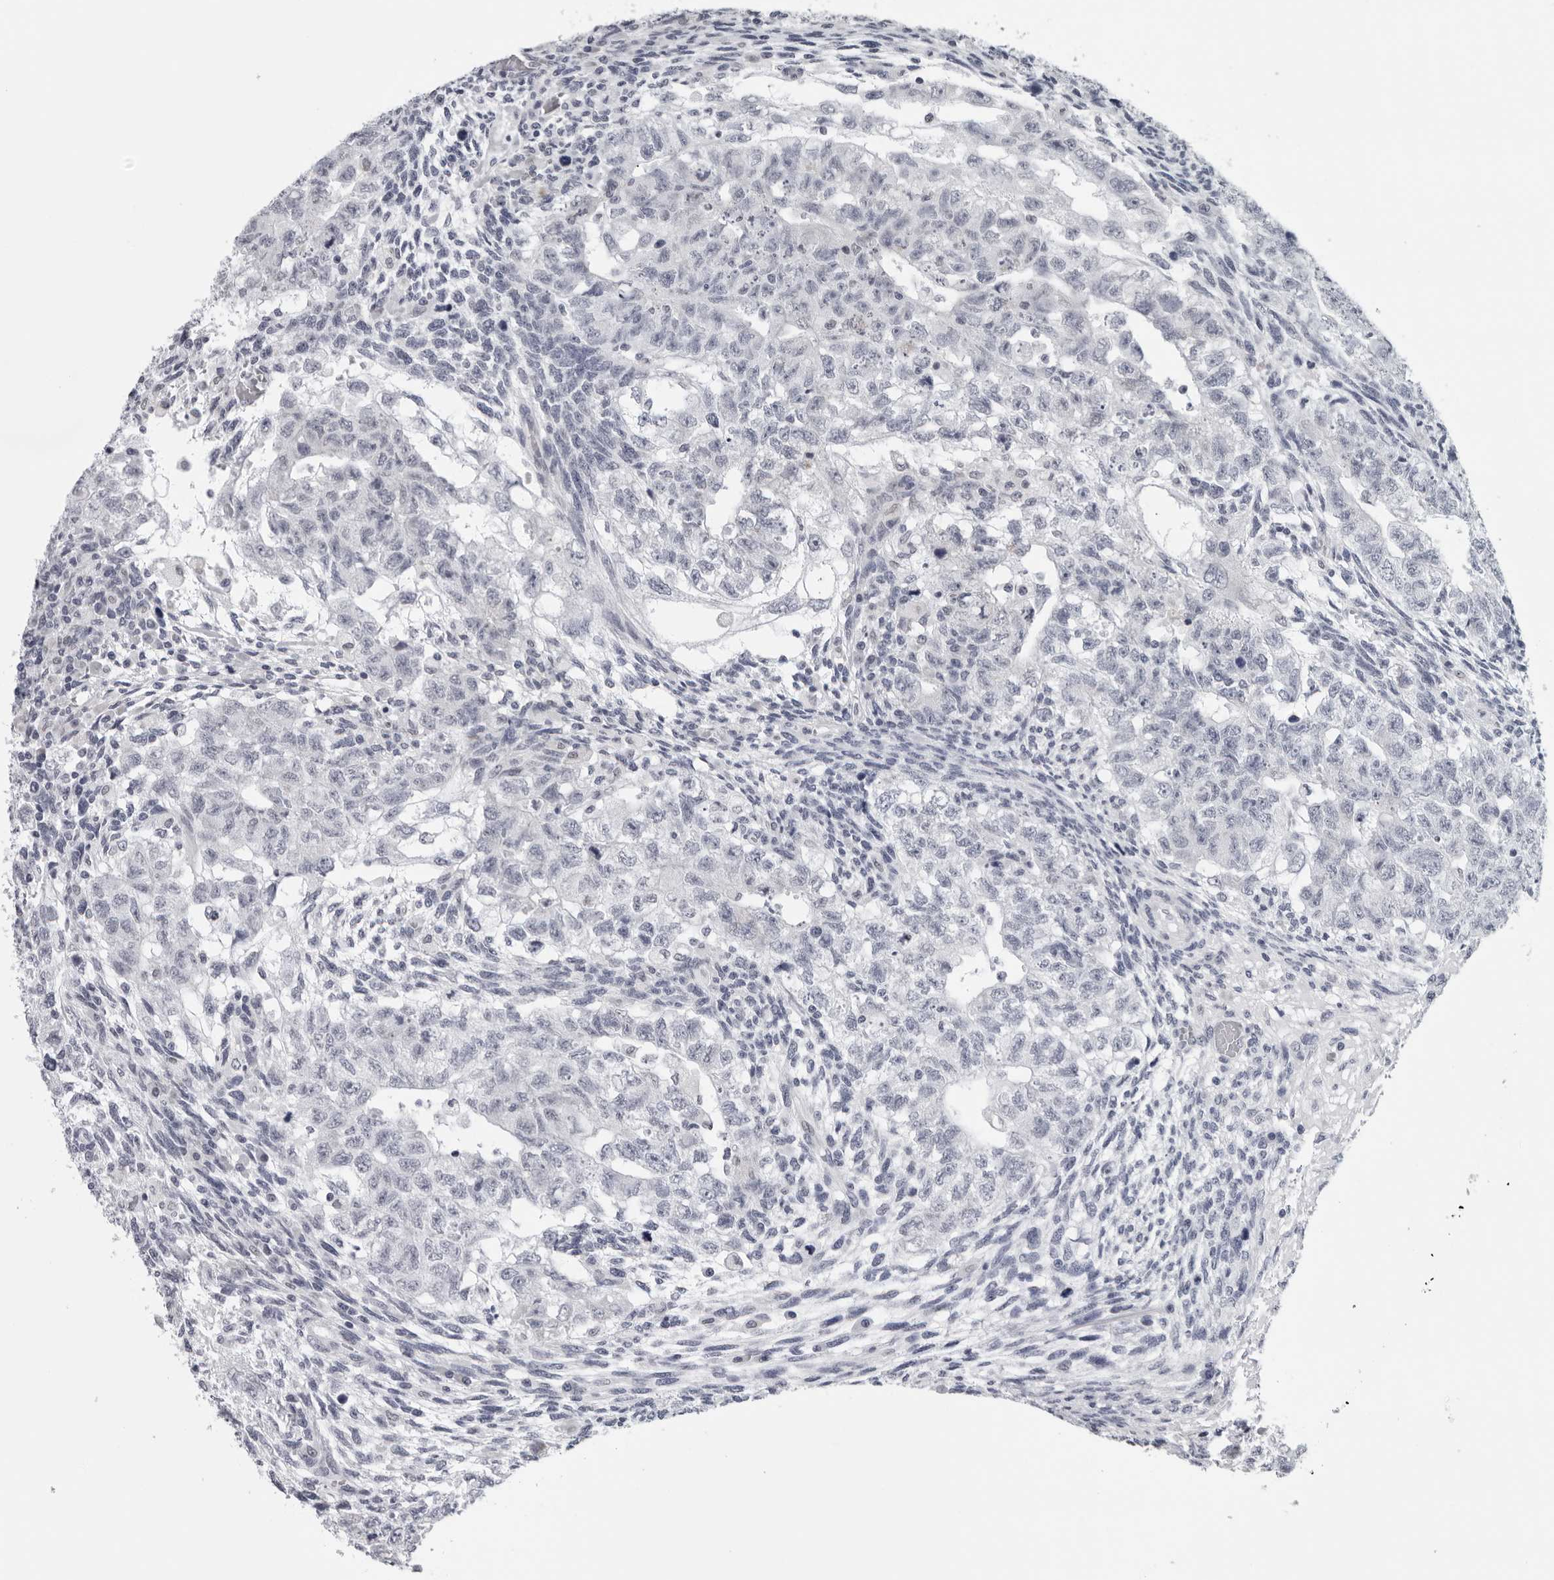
{"staining": {"intensity": "negative", "quantity": "none", "location": "none"}, "tissue": "testis cancer", "cell_type": "Tumor cells", "image_type": "cancer", "snomed": [{"axis": "morphology", "description": "Normal tissue, NOS"}, {"axis": "morphology", "description": "Carcinoma, Embryonal, NOS"}, {"axis": "topography", "description": "Testis"}], "caption": "An immunohistochemistry image of embryonal carcinoma (testis) is shown. There is no staining in tumor cells of embryonal carcinoma (testis).", "gene": "CPT2", "patient": {"sex": "male", "age": 36}}